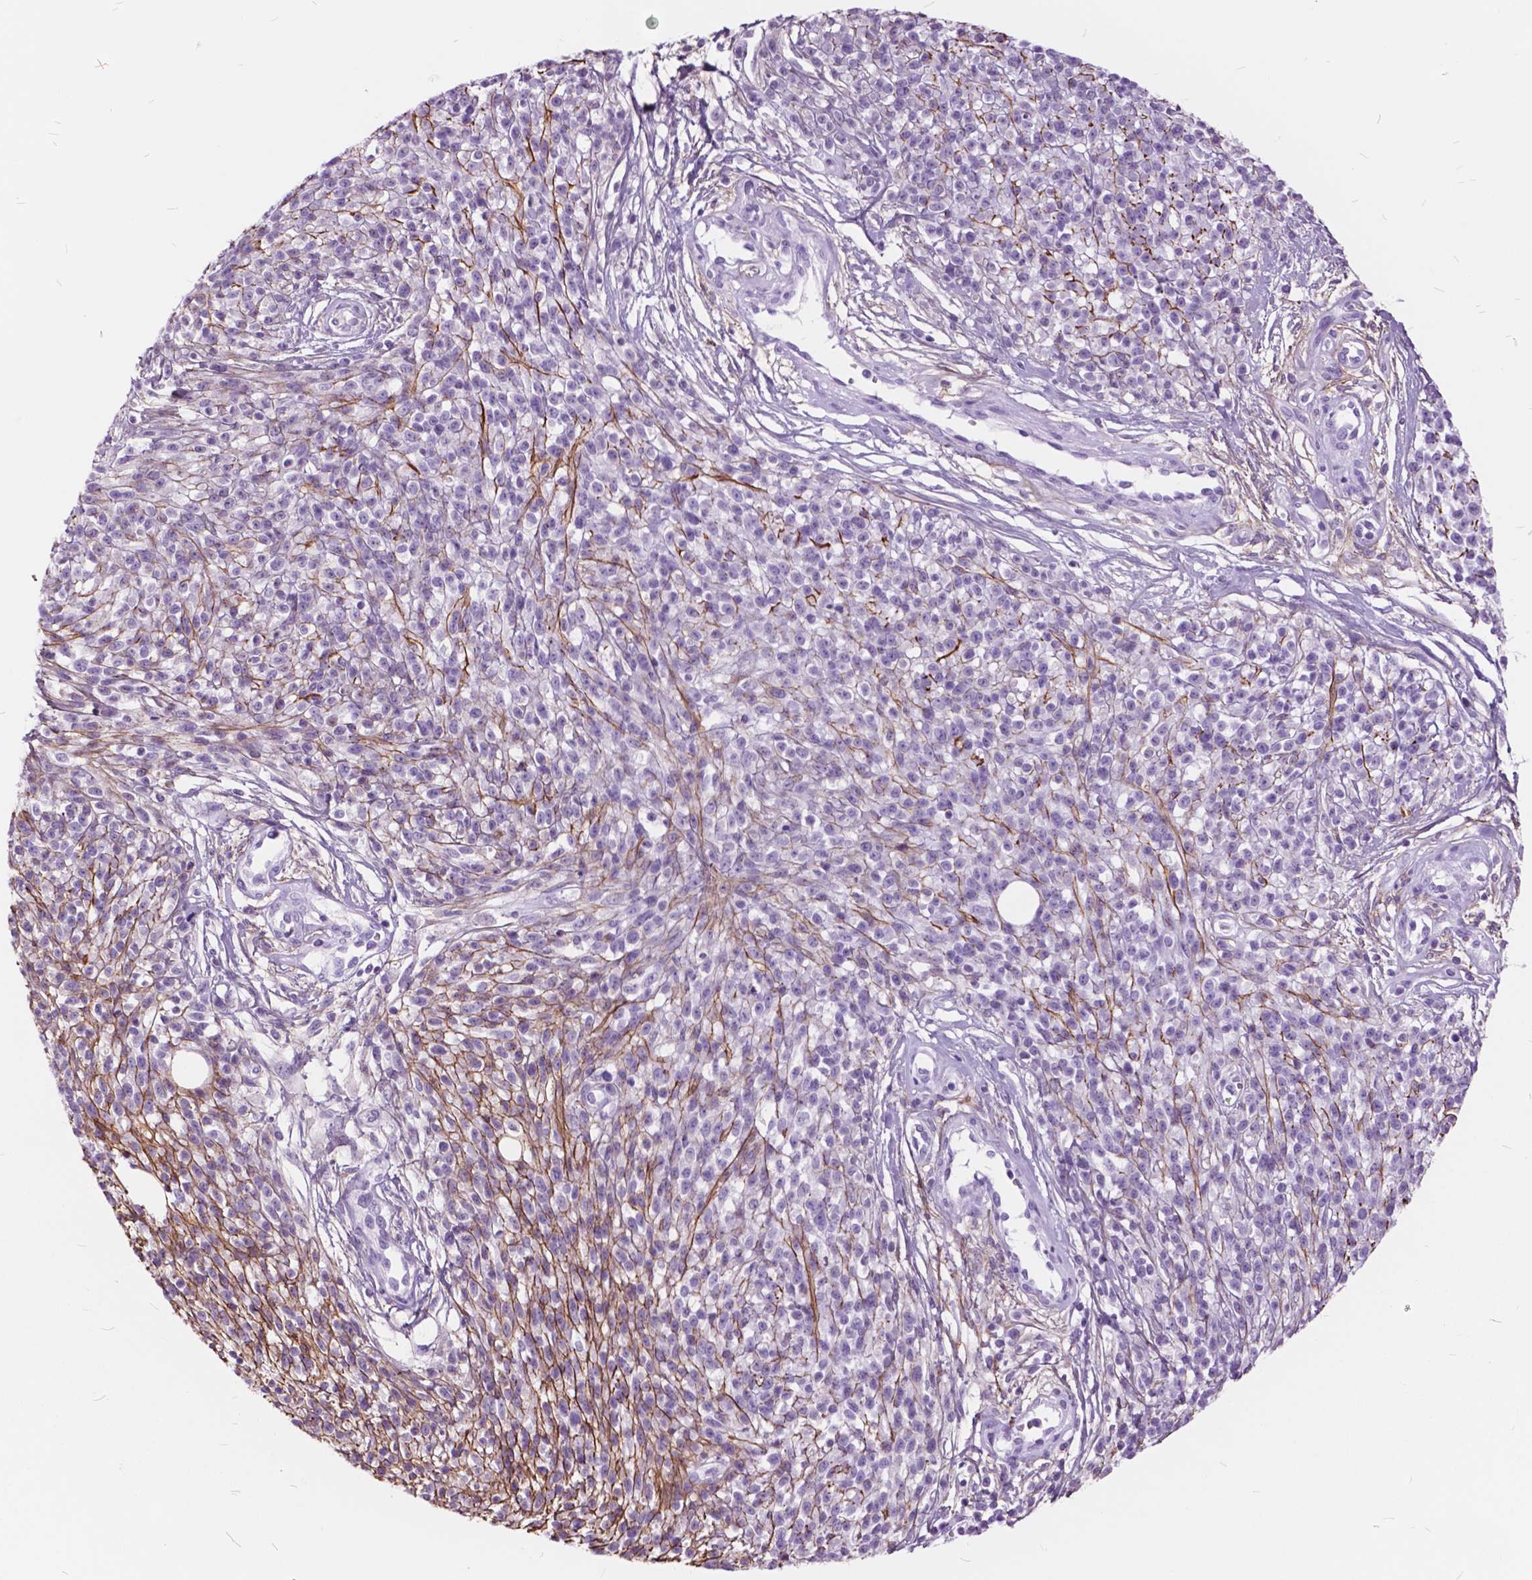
{"staining": {"intensity": "negative", "quantity": "none", "location": "none"}, "tissue": "melanoma", "cell_type": "Tumor cells", "image_type": "cancer", "snomed": [{"axis": "morphology", "description": "Malignant melanoma, NOS"}, {"axis": "topography", "description": "Skin"}, {"axis": "topography", "description": "Skin of trunk"}], "caption": "A micrograph of human melanoma is negative for staining in tumor cells.", "gene": "GDF9", "patient": {"sex": "male", "age": 74}}